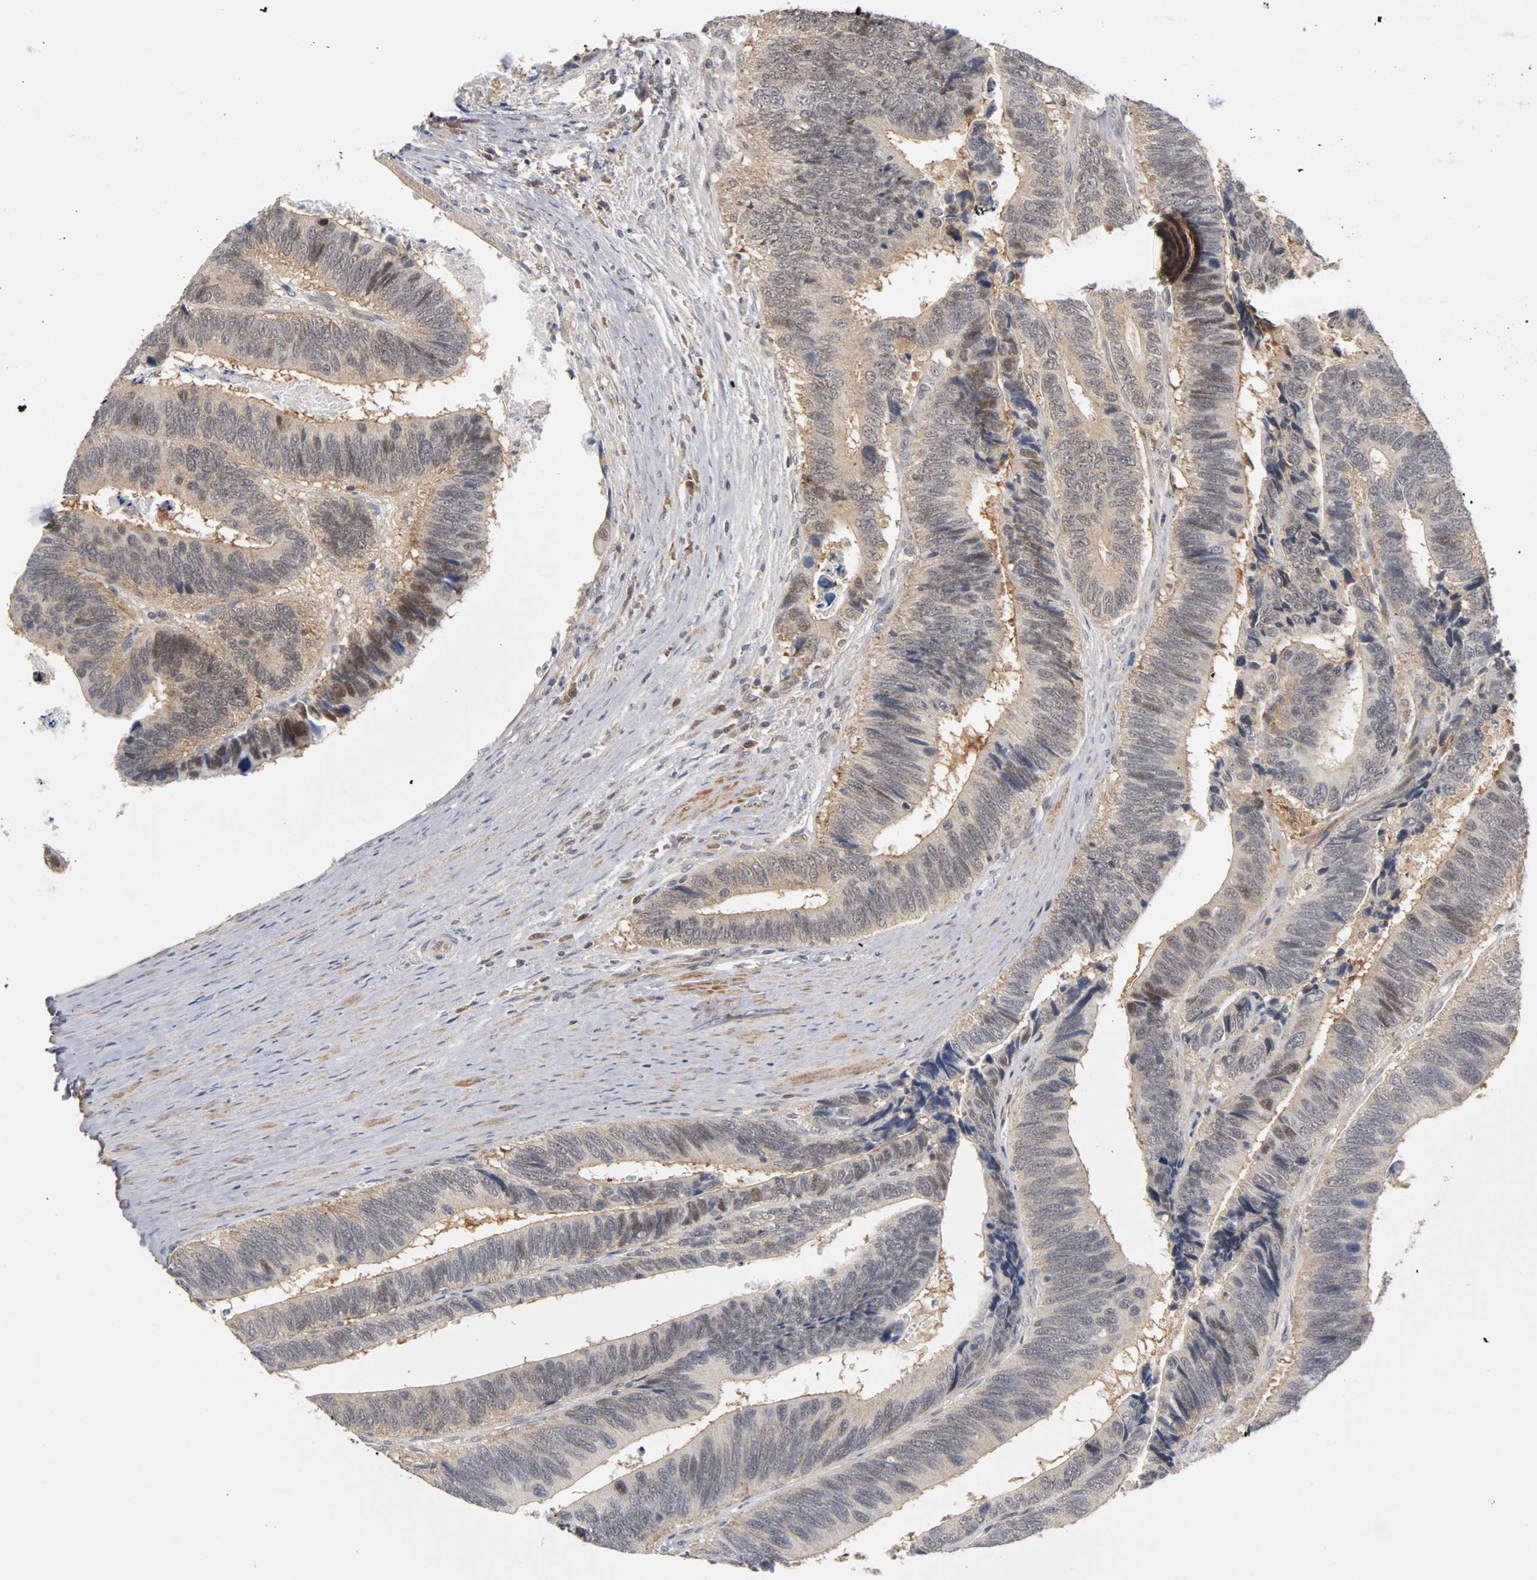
{"staining": {"intensity": "weak", "quantity": ">75%", "location": "cytoplasmic/membranous,nuclear"}, "tissue": "colorectal cancer", "cell_type": "Tumor cells", "image_type": "cancer", "snomed": [{"axis": "morphology", "description": "Adenocarcinoma, NOS"}, {"axis": "topography", "description": "Colon"}], "caption": "Immunohistochemistry histopathology image of neoplastic tissue: adenocarcinoma (colorectal) stained using IHC exhibits low levels of weak protein expression localized specifically in the cytoplasmic/membranous and nuclear of tumor cells, appearing as a cytoplasmic/membranous and nuclear brown color.", "gene": "UBE2M", "patient": {"sex": "male", "age": 72}}